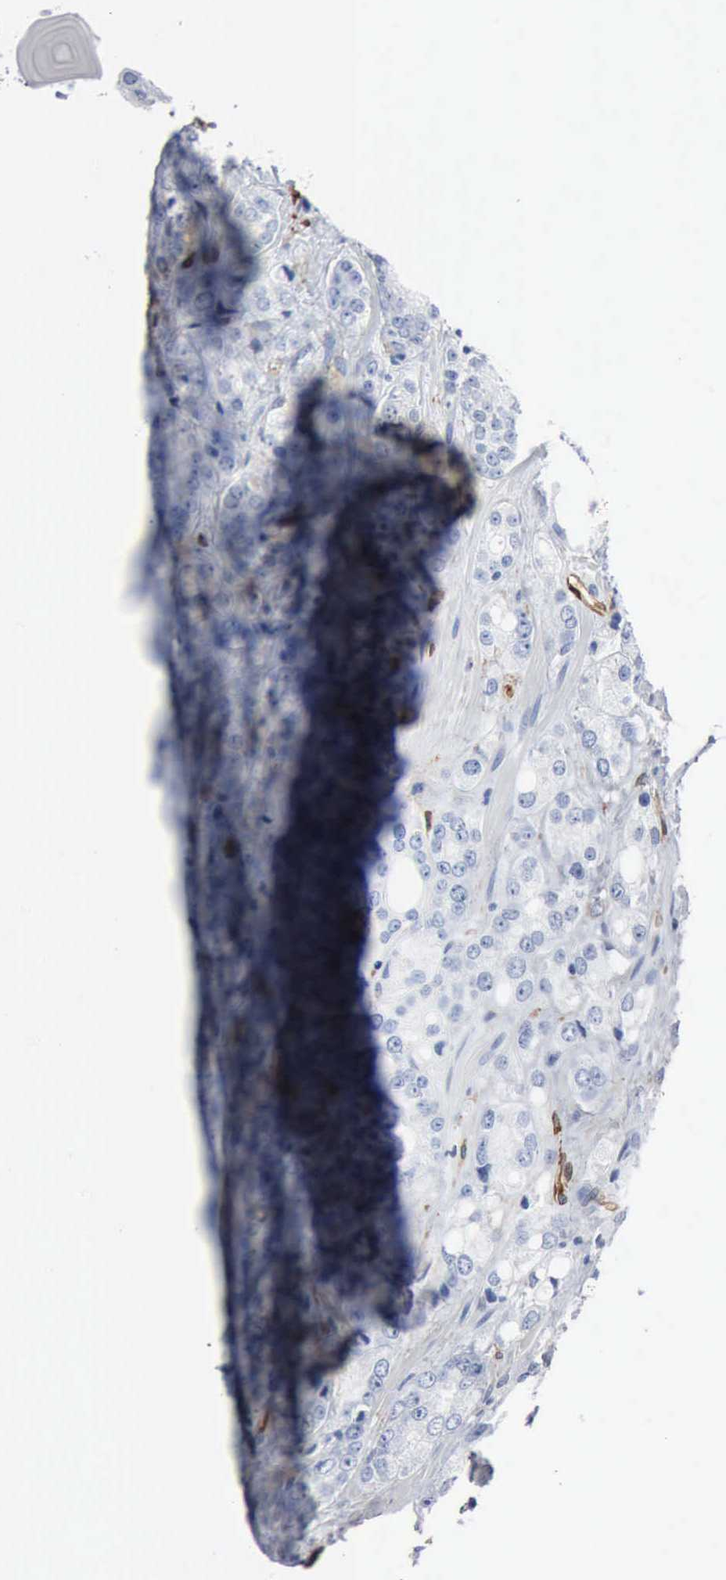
{"staining": {"intensity": "negative", "quantity": "none", "location": "none"}, "tissue": "prostate cancer", "cell_type": "Tumor cells", "image_type": "cancer", "snomed": [{"axis": "morphology", "description": "Adenocarcinoma, Medium grade"}, {"axis": "topography", "description": "Prostate"}], "caption": "IHC photomicrograph of neoplastic tissue: prostate cancer (adenocarcinoma (medium-grade)) stained with DAB (3,3'-diaminobenzidine) exhibits no significant protein expression in tumor cells.", "gene": "FSCN1", "patient": {"sex": "male", "age": 60}}